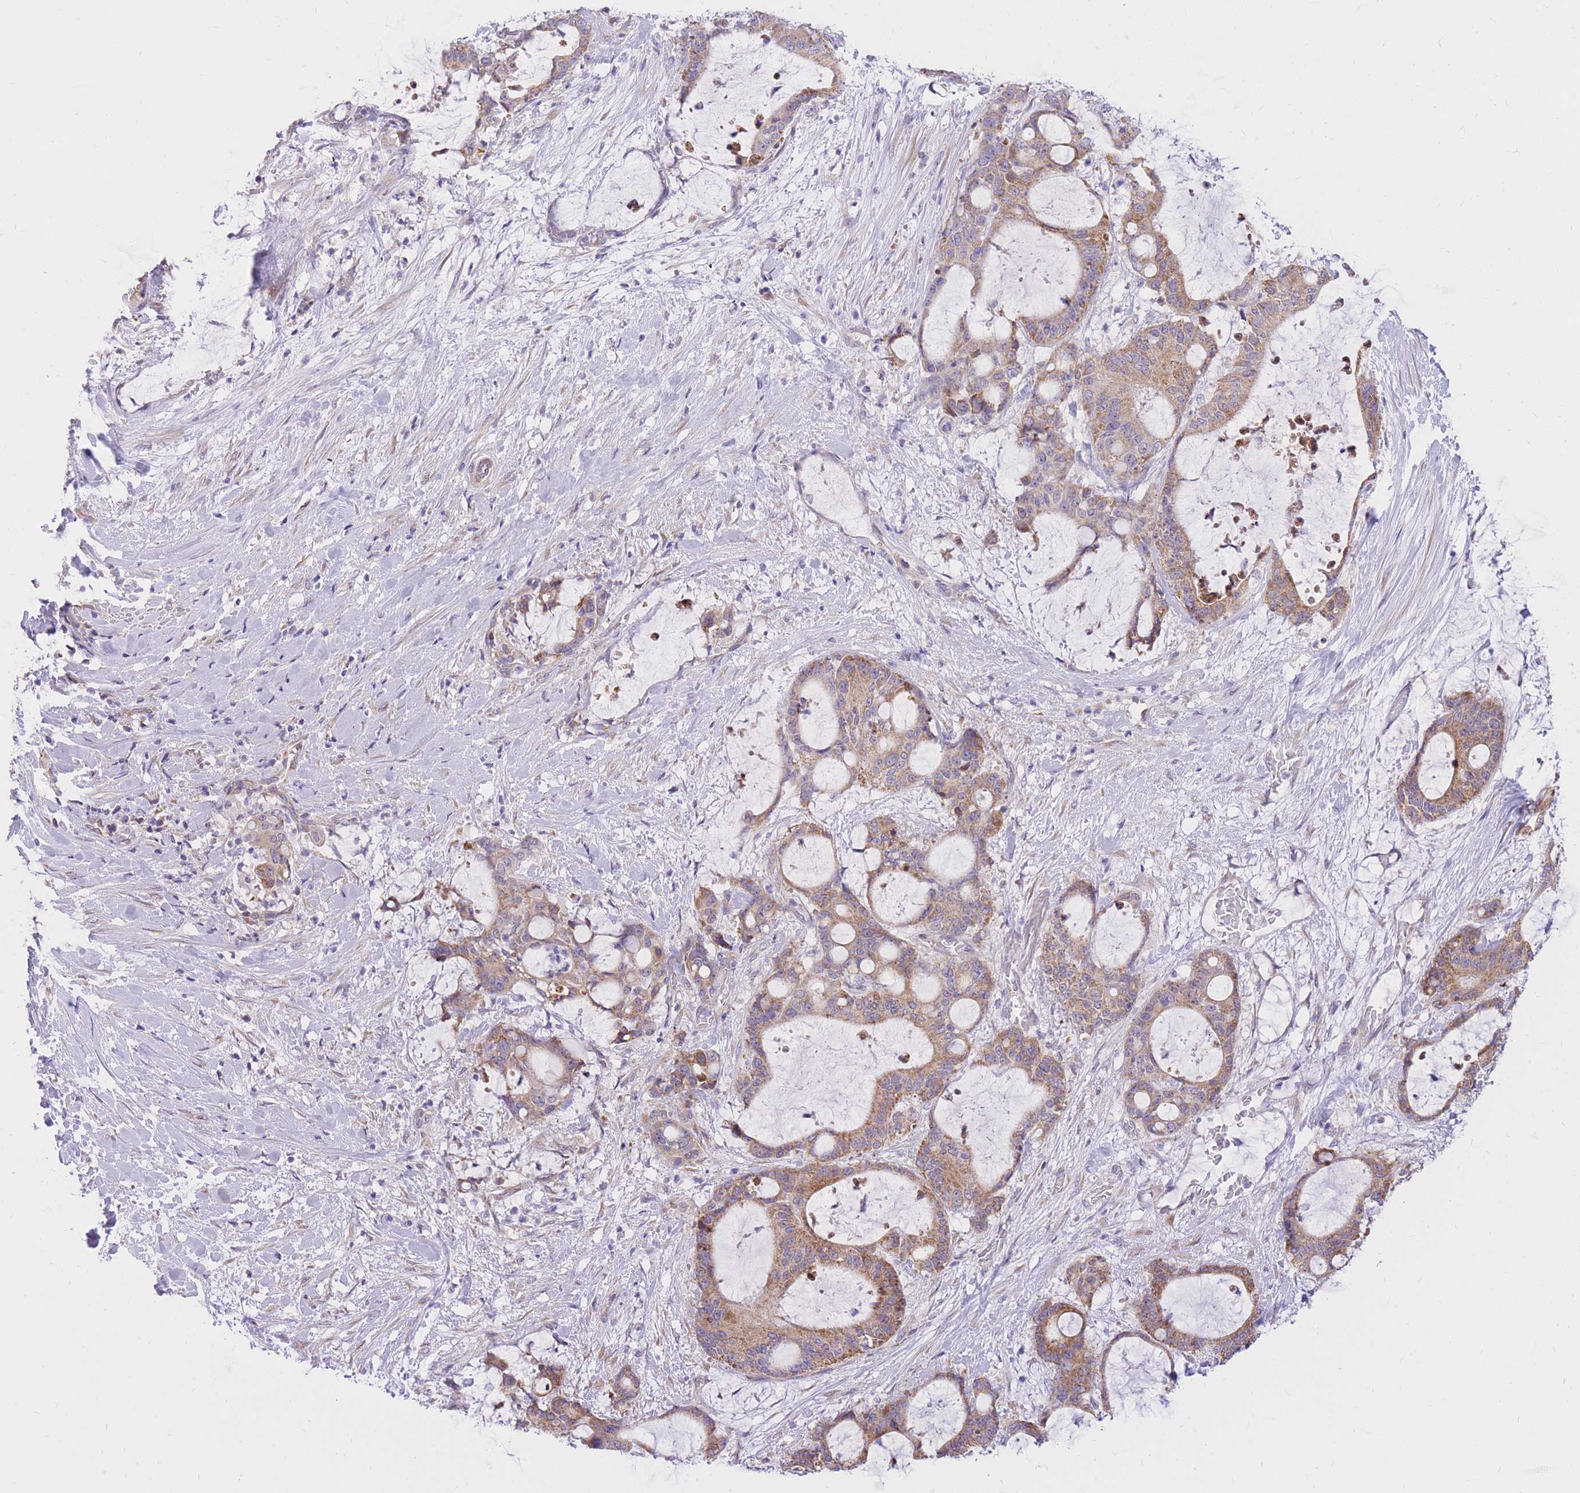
{"staining": {"intensity": "moderate", "quantity": ">75%", "location": "cytoplasmic/membranous"}, "tissue": "liver cancer", "cell_type": "Tumor cells", "image_type": "cancer", "snomed": [{"axis": "morphology", "description": "Normal tissue, NOS"}, {"axis": "morphology", "description": "Cholangiocarcinoma"}, {"axis": "topography", "description": "Liver"}, {"axis": "topography", "description": "Peripheral nerve tissue"}], "caption": "Liver cholangiocarcinoma tissue shows moderate cytoplasmic/membranous expression in about >75% of tumor cells, visualized by immunohistochemistry. Immunohistochemistry stains the protein of interest in brown and the nuclei are stained blue.", "gene": "TOPAZ1", "patient": {"sex": "female", "age": 73}}